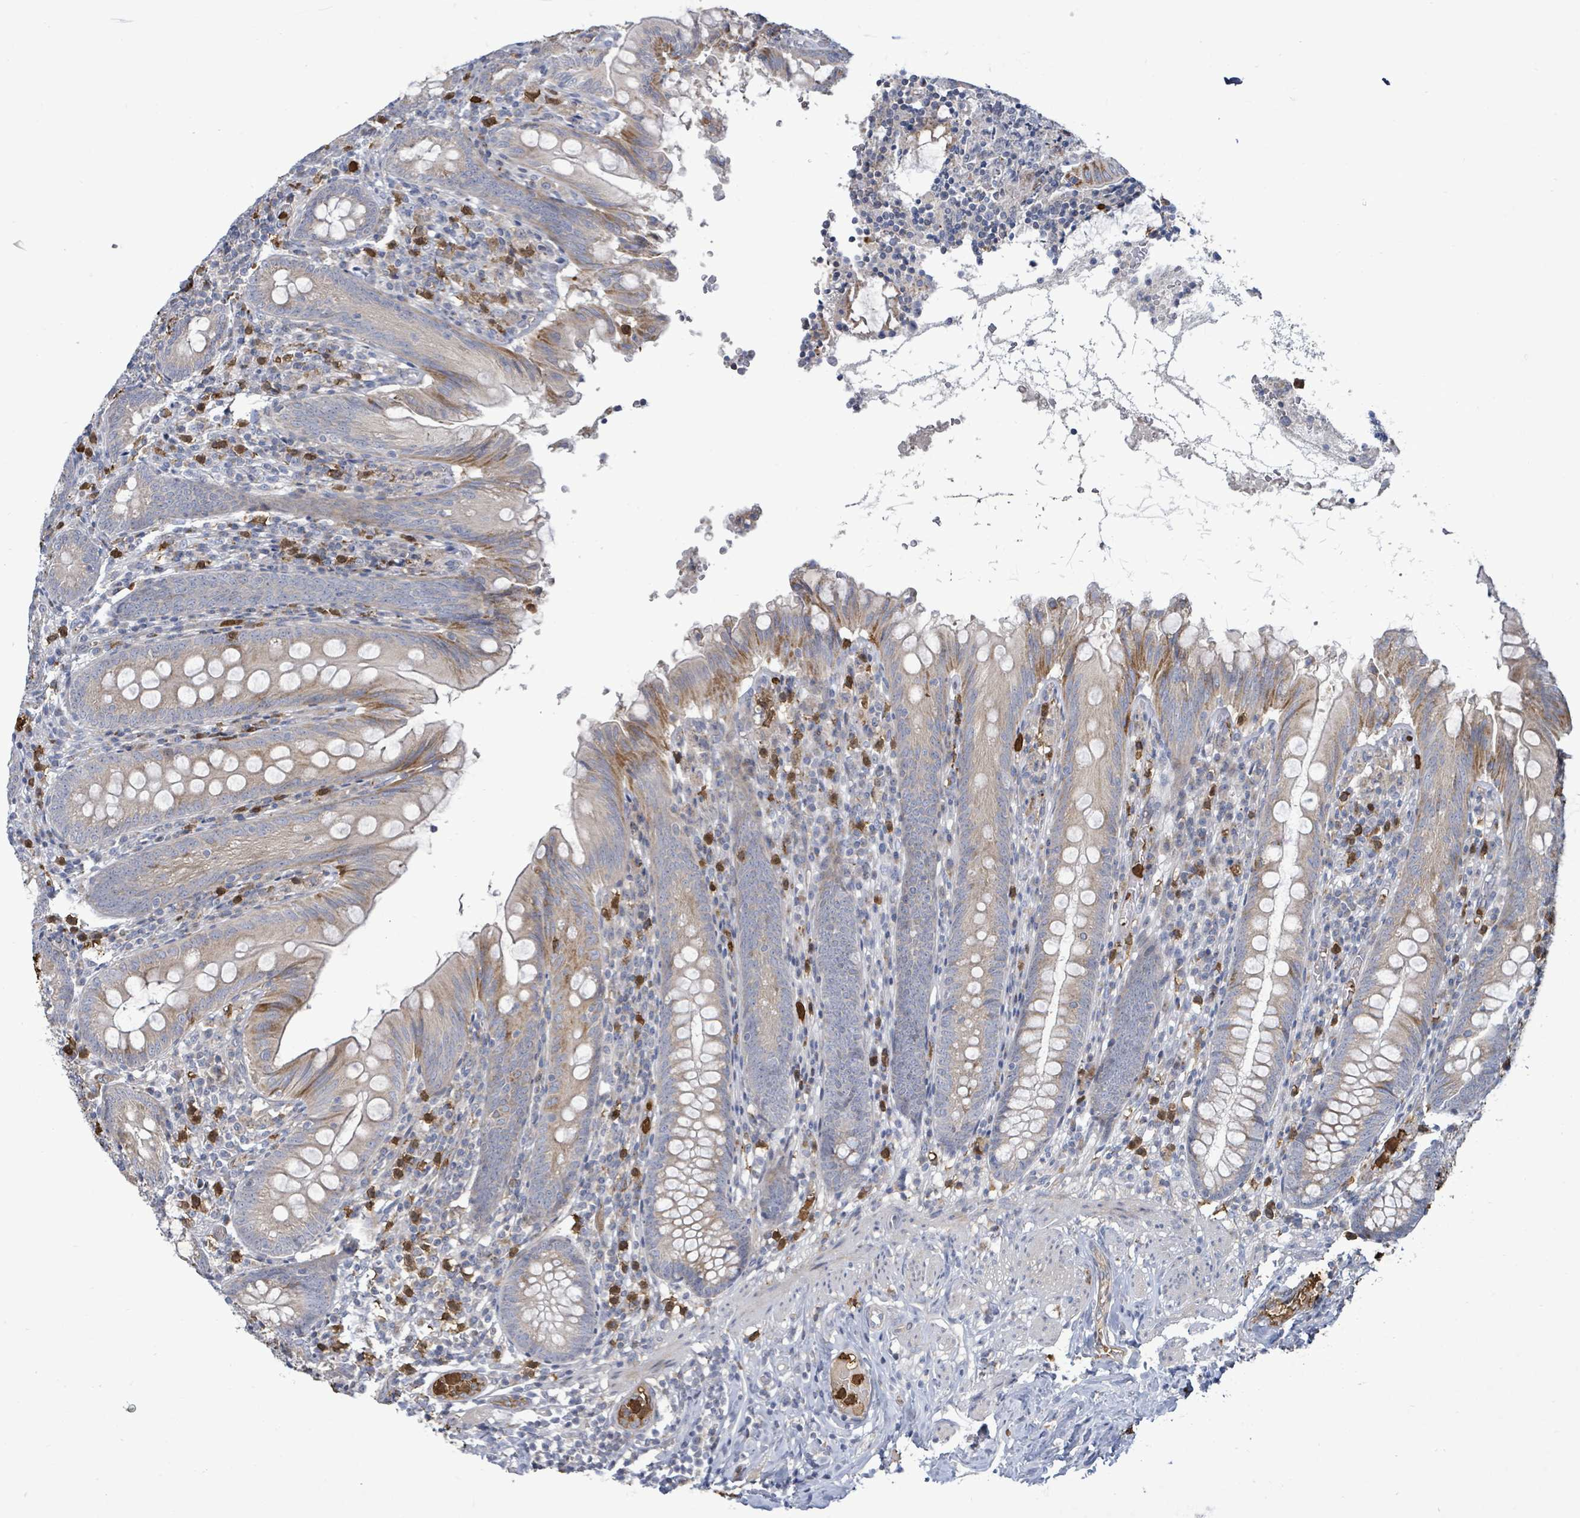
{"staining": {"intensity": "moderate", "quantity": "<25%", "location": "cytoplasmic/membranous"}, "tissue": "appendix", "cell_type": "Glandular cells", "image_type": "normal", "snomed": [{"axis": "morphology", "description": "Normal tissue, NOS"}, {"axis": "topography", "description": "Appendix"}], "caption": "Immunohistochemistry (DAB (3,3'-diaminobenzidine)) staining of unremarkable human appendix shows moderate cytoplasmic/membranous protein expression in about <25% of glandular cells.", "gene": "FAM210A", "patient": {"sex": "male", "age": 55}}